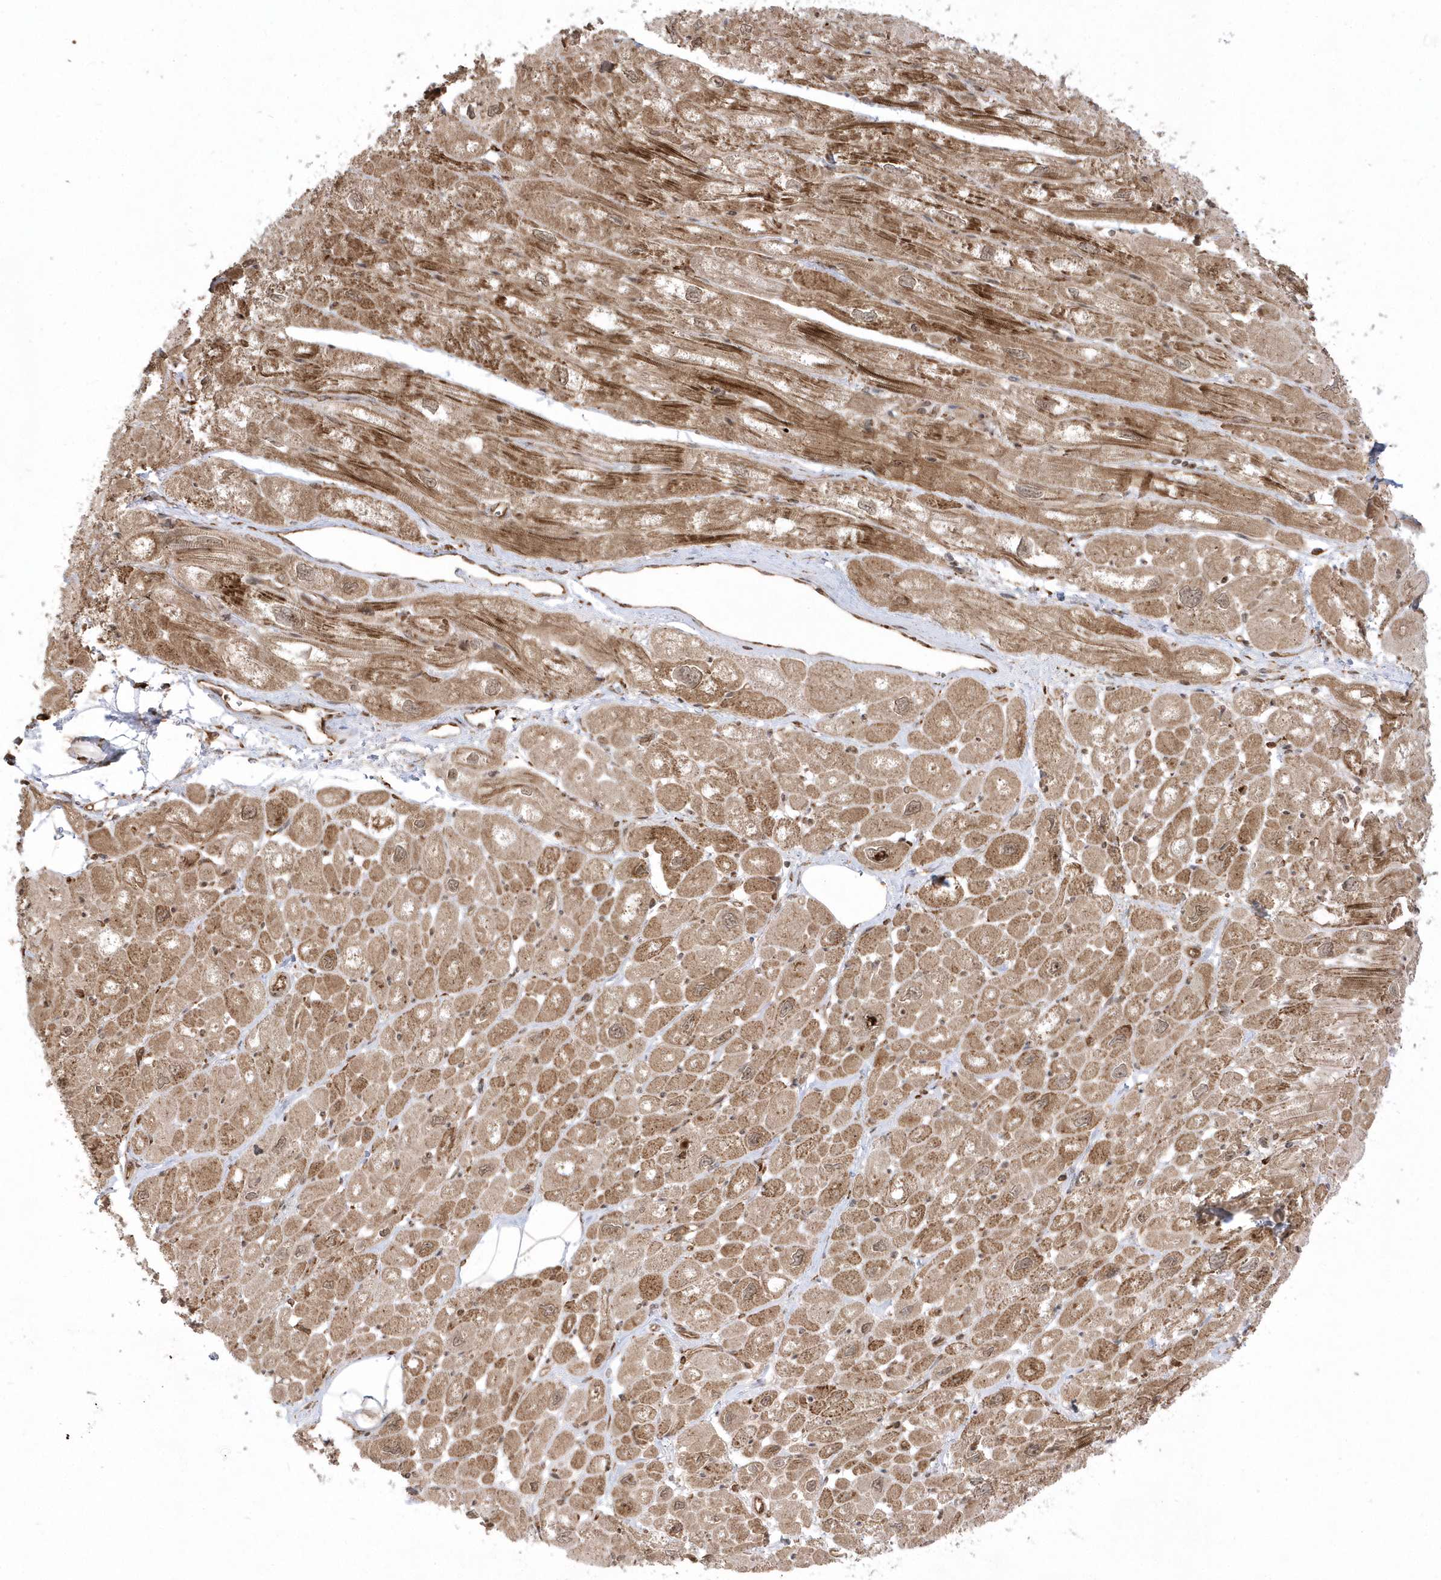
{"staining": {"intensity": "moderate", "quantity": ">75%", "location": "cytoplasmic/membranous,nuclear"}, "tissue": "heart muscle", "cell_type": "Cardiomyocytes", "image_type": "normal", "snomed": [{"axis": "morphology", "description": "Normal tissue, NOS"}, {"axis": "topography", "description": "Heart"}], "caption": "Moderate cytoplasmic/membranous,nuclear protein staining is identified in approximately >75% of cardiomyocytes in heart muscle.", "gene": "EPC2", "patient": {"sex": "male", "age": 50}}